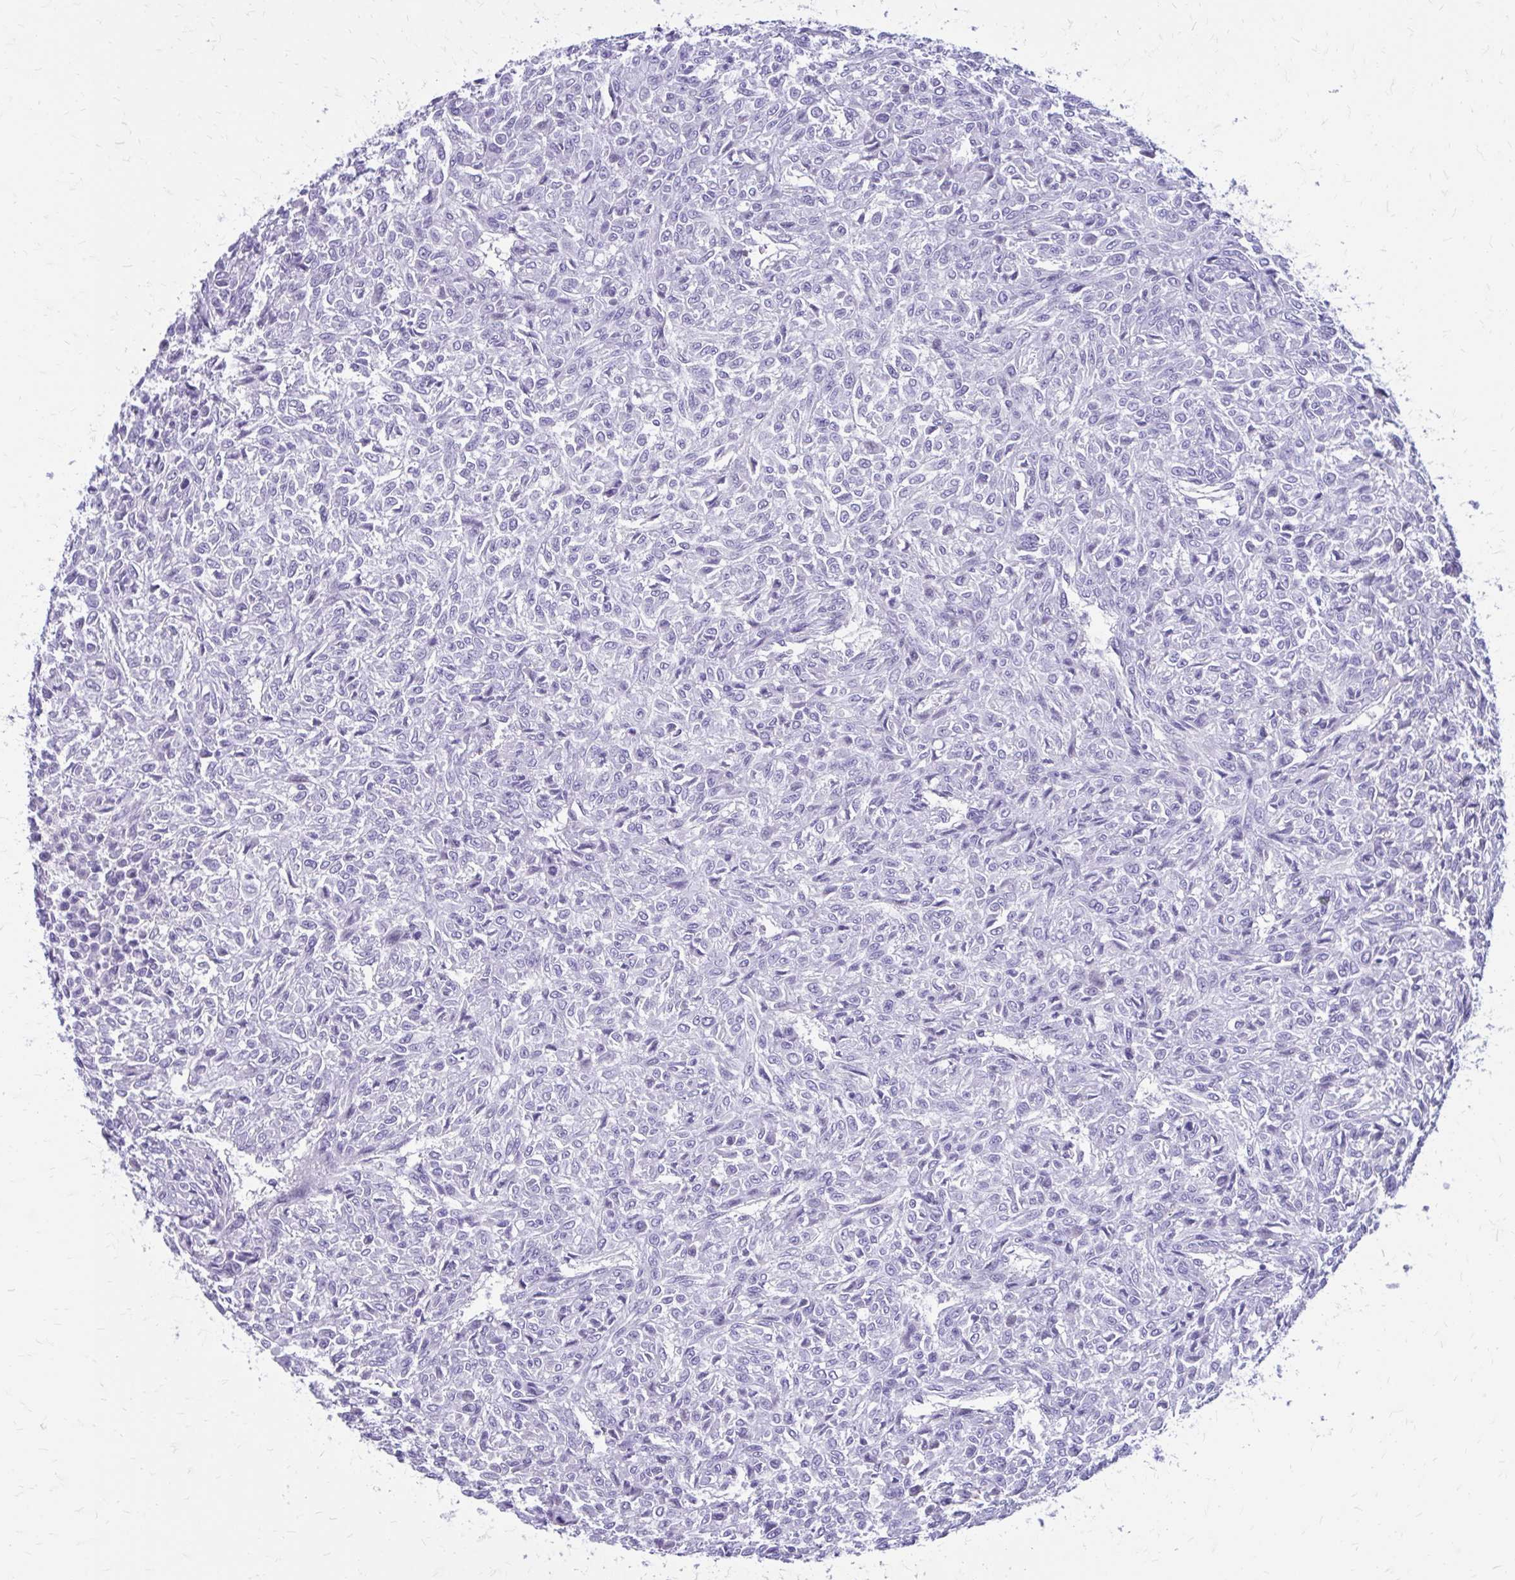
{"staining": {"intensity": "negative", "quantity": "none", "location": "none"}, "tissue": "renal cancer", "cell_type": "Tumor cells", "image_type": "cancer", "snomed": [{"axis": "morphology", "description": "Adenocarcinoma, NOS"}, {"axis": "topography", "description": "Kidney"}], "caption": "DAB (3,3'-diaminobenzidine) immunohistochemical staining of human renal cancer shows no significant positivity in tumor cells.", "gene": "LCN15", "patient": {"sex": "male", "age": 58}}